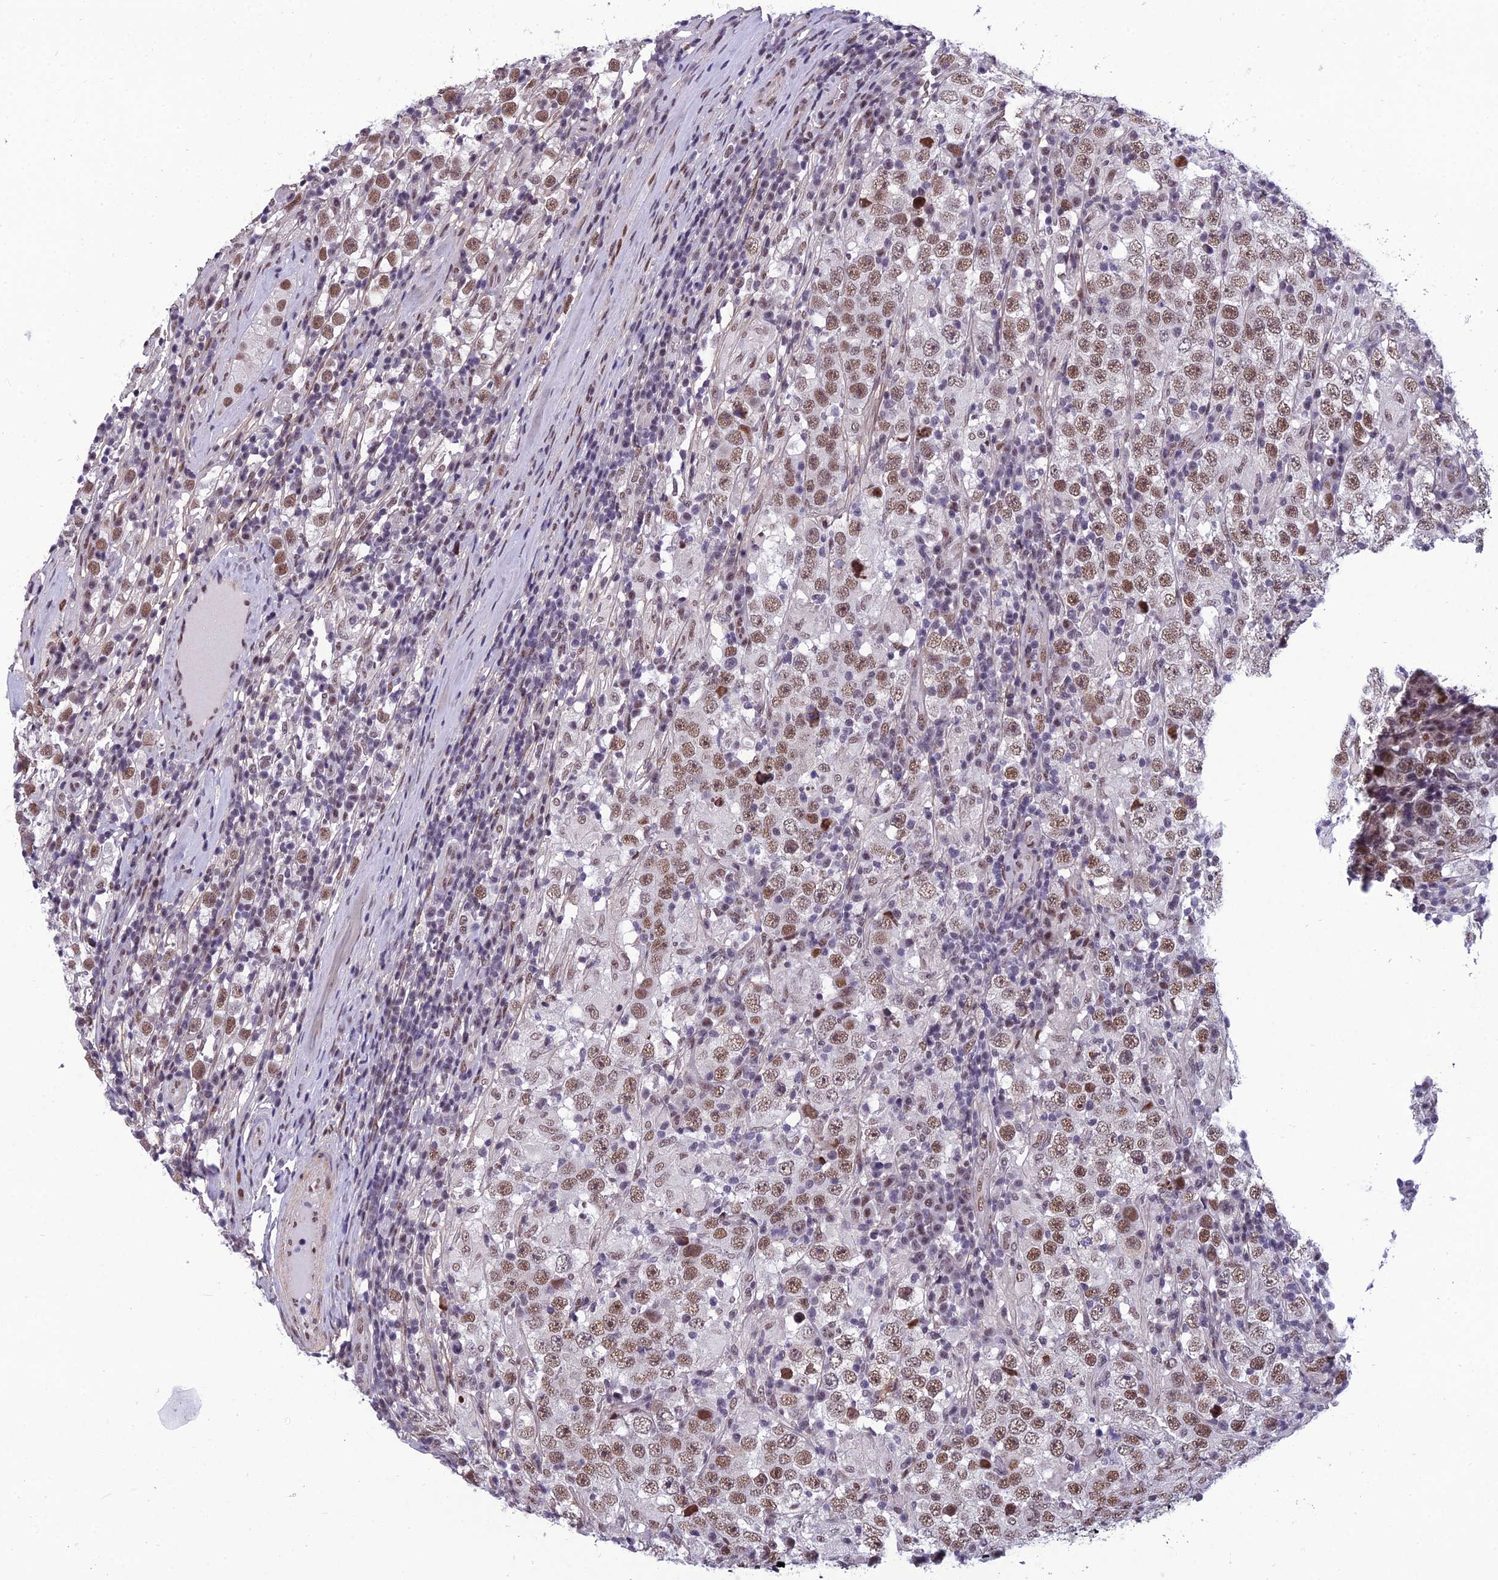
{"staining": {"intensity": "moderate", "quantity": ">75%", "location": "nuclear"}, "tissue": "testis cancer", "cell_type": "Tumor cells", "image_type": "cancer", "snomed": [{"axis": "morphology", "description": "Normal tissue, NOS"}, {"axis": "morphology", "description": "Urothelial carcinoma, High grade"}, {"axis": "morphology", "description": "Seminoma, NOS"}, {"axis": "morphology", "description": "Carcinoma, Embryonal, NOS"}, {"axis": "topography", "description": "Urinary bladder"}, {"axis": "topography", "description": "Testis"}], "caption": "About >75% of tumor cells in testis urothelial carcinoma (high-grade) demonstrate moderate nuclear protein staining as visualized by brown immunohistochemical staining.", "gene": "RSRC1", "patient": {"sex": "male", "age": 41}}